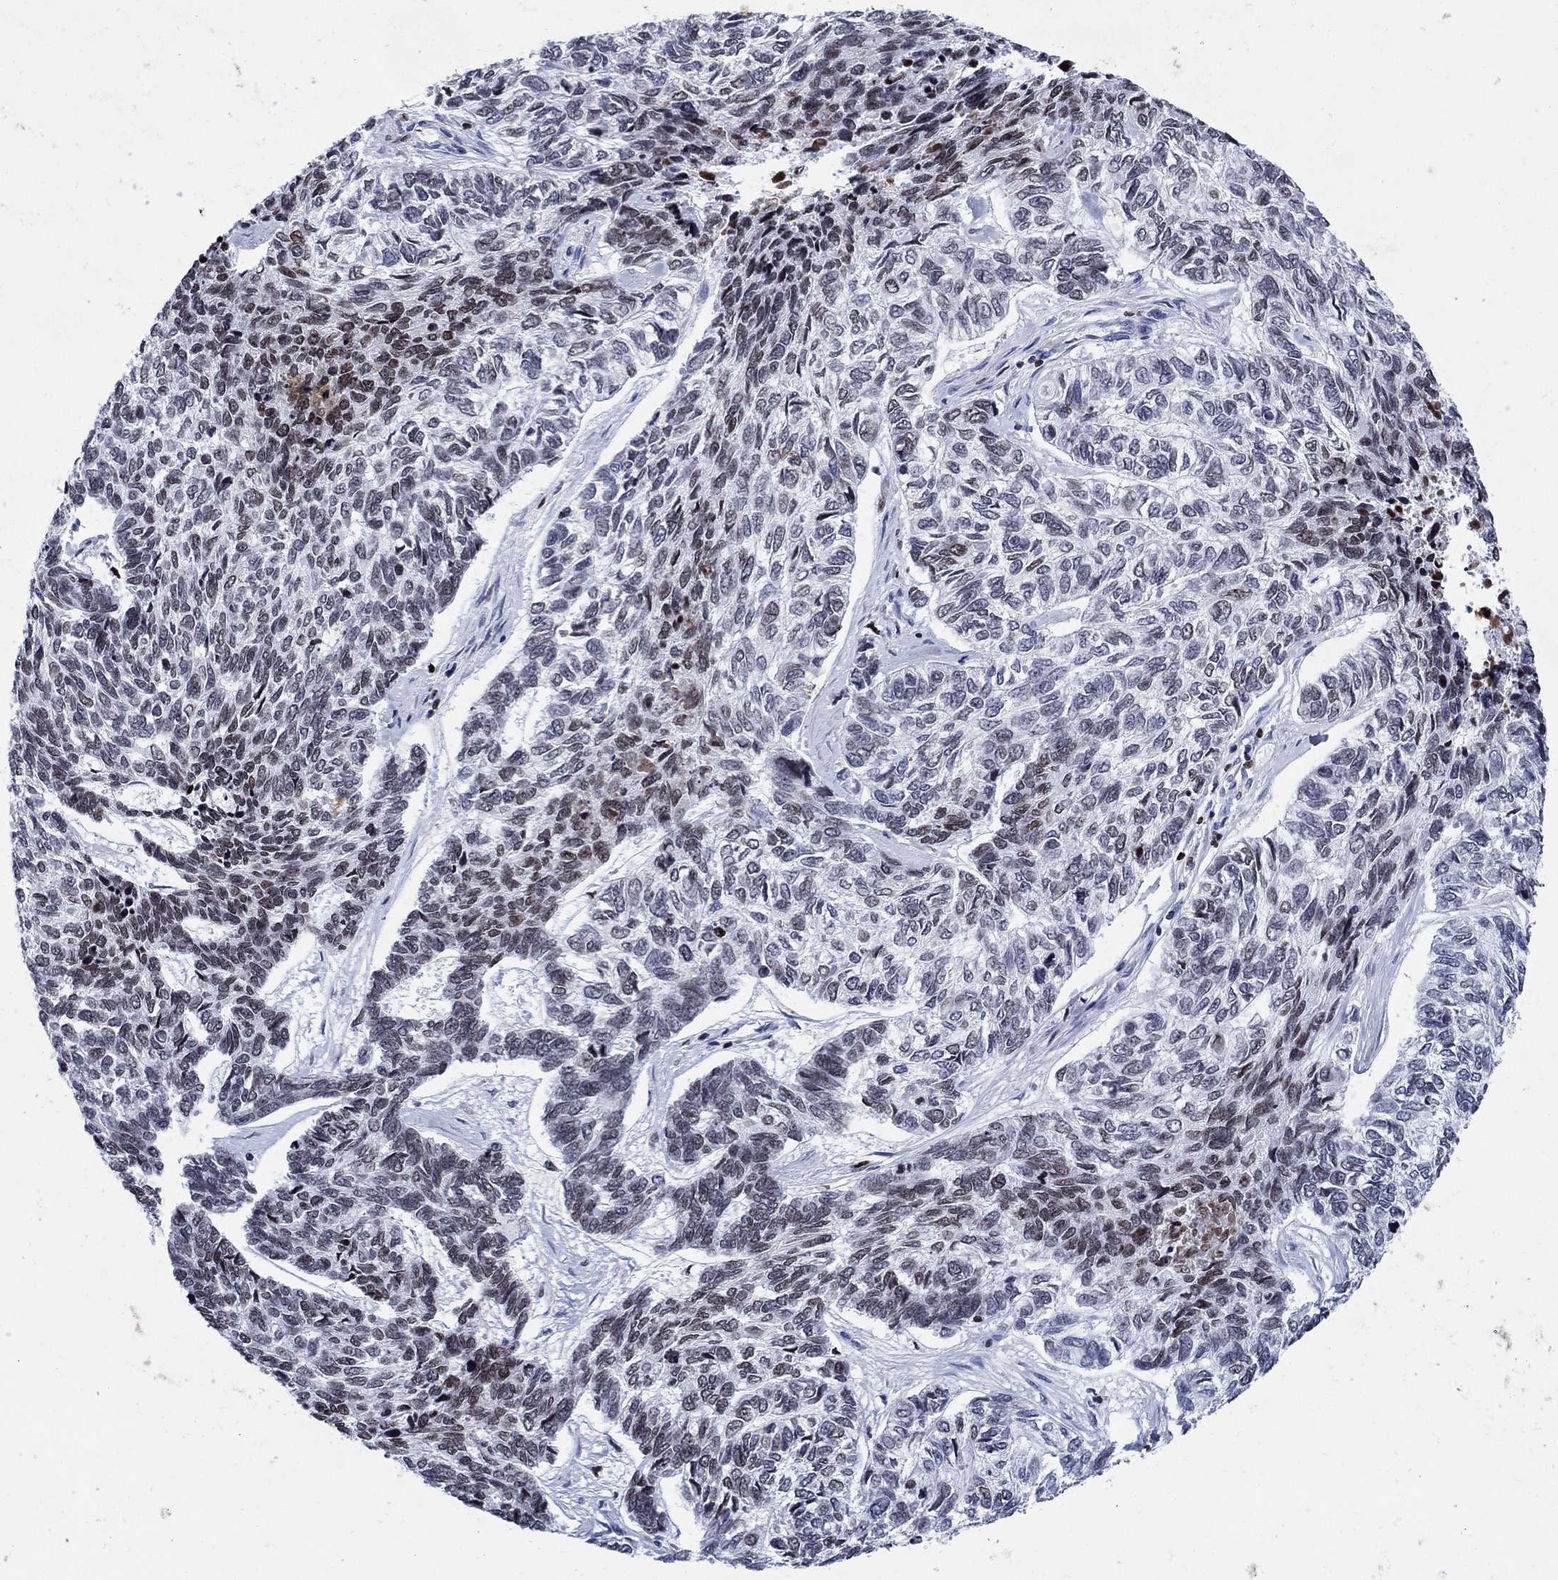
{"staining": {"intensity": "negative", "quantity": "none", "location": "none"}, "tissue": "skin cancer", "cell_type": "Tumor cells", "image_type": "cancer", "snomed": [{"axis": "morphology", "description": "Basal cell carcinoma"}, {"axis": "topography", "description": "Skin"}], "caption": "High magnification brightfield microscopy of skin basal cell carcinoma stained with DAB (3,3'-diaminobenzidine) (brown) and counterstained with hematoxylin (blue): tumor cells show no significant expression.", "gene": "HMGA1", "patient": {"sex": "female", "age": 65}}